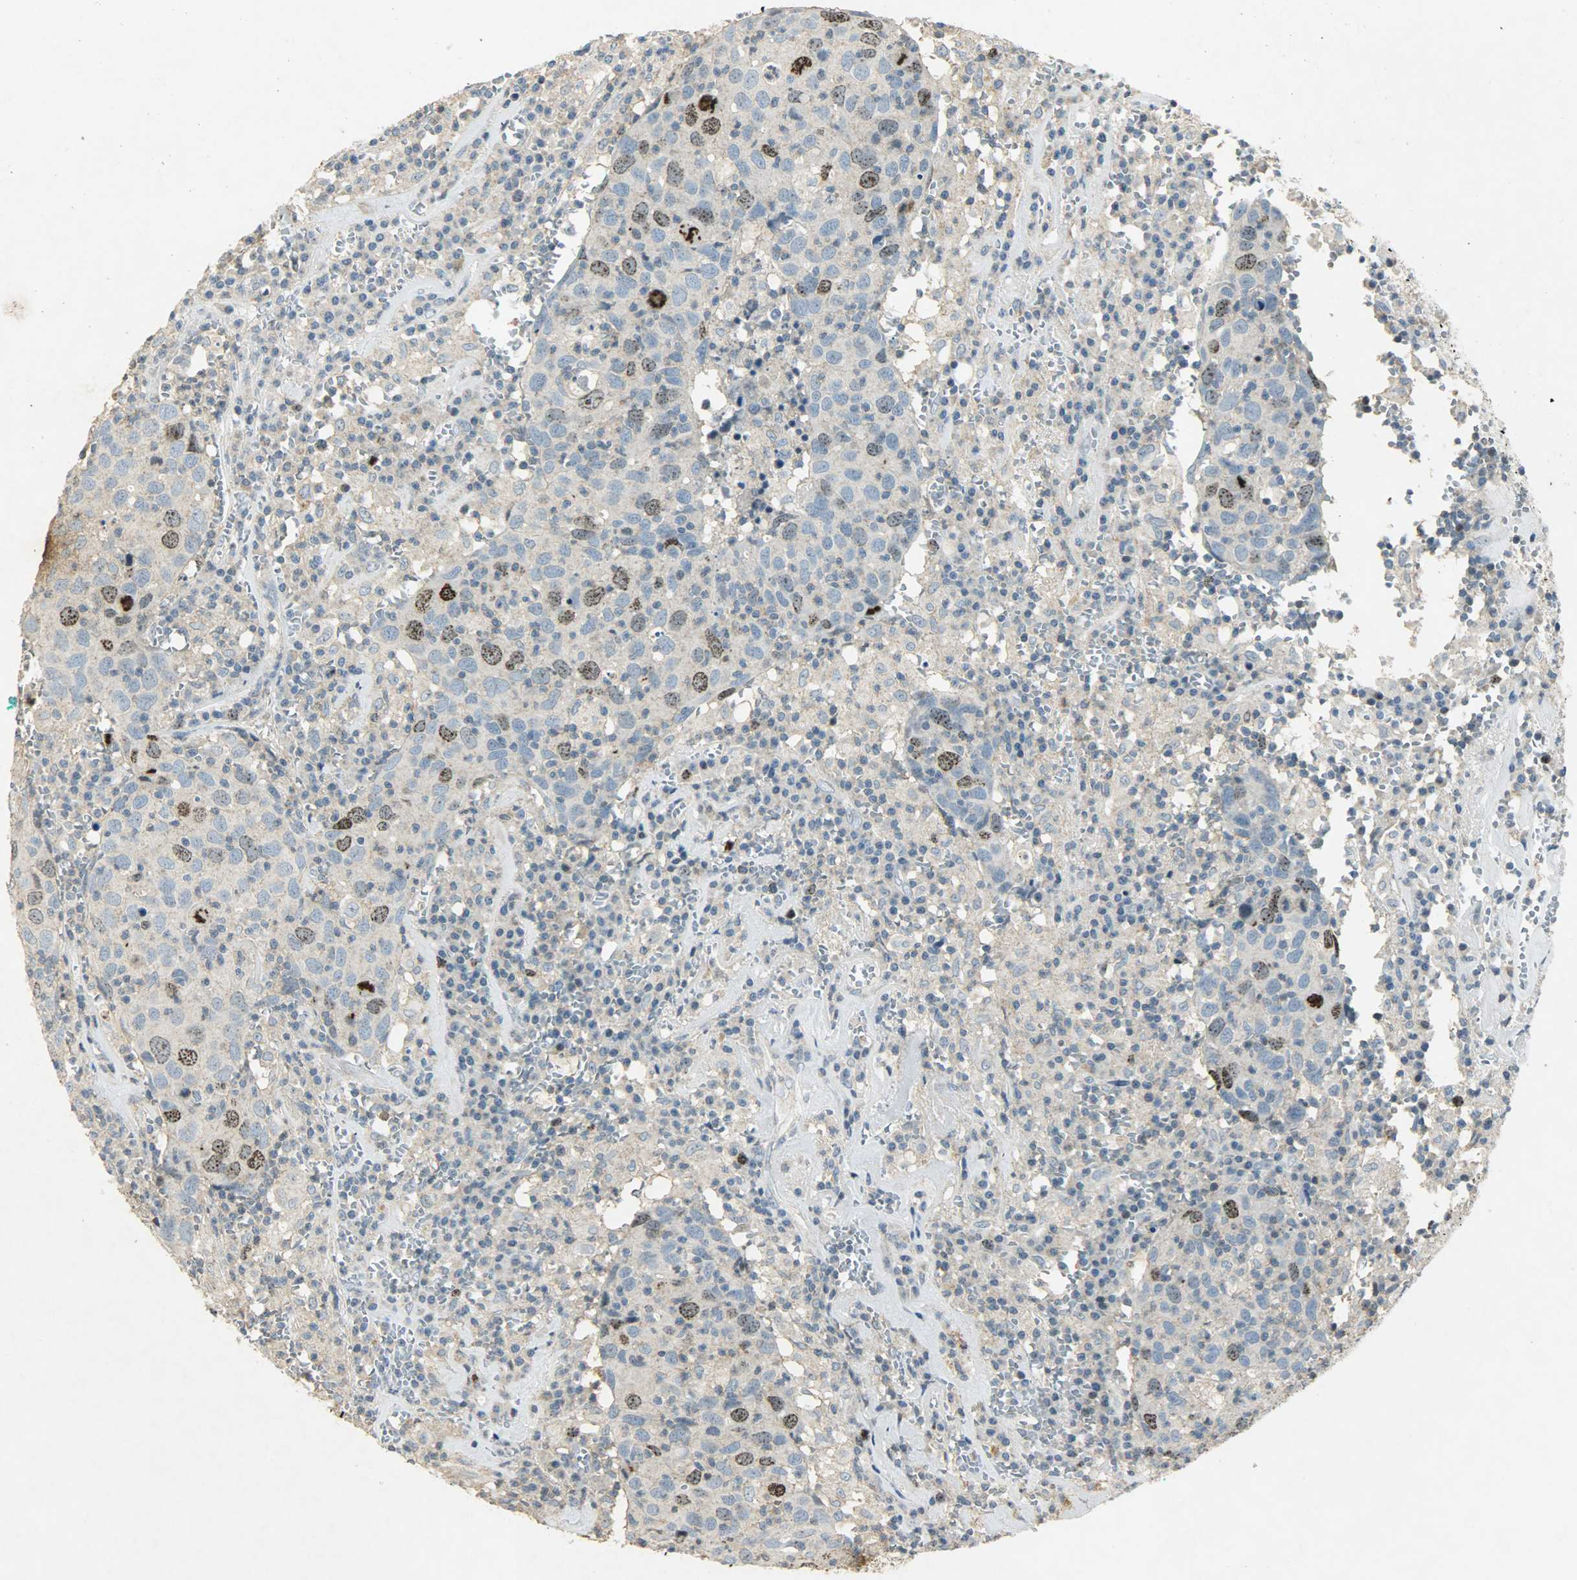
{"staining": {"intensity": "moderate", "quantity": "25%-75%", "location": "nuclear"}, "tissue": "head and neck cancer", "cell_type": "Tumor cells", "image_type": "cancer", "snomed": [{"axis": "morphology", "description": "Adenocarcinoma, NOS"}, {"axis": "topography", "description": "Salivary gland"}, {"axis": "topography", "description": "Head-Neck"}], "caption": "Head and neck cancer stained with immunohistochemistry (IHC) exhibits moderate nuclear staining in about 25%-75% of tumor cells.", "gene": "AURKB", "patient": {"sex": "female", "age": 65}}